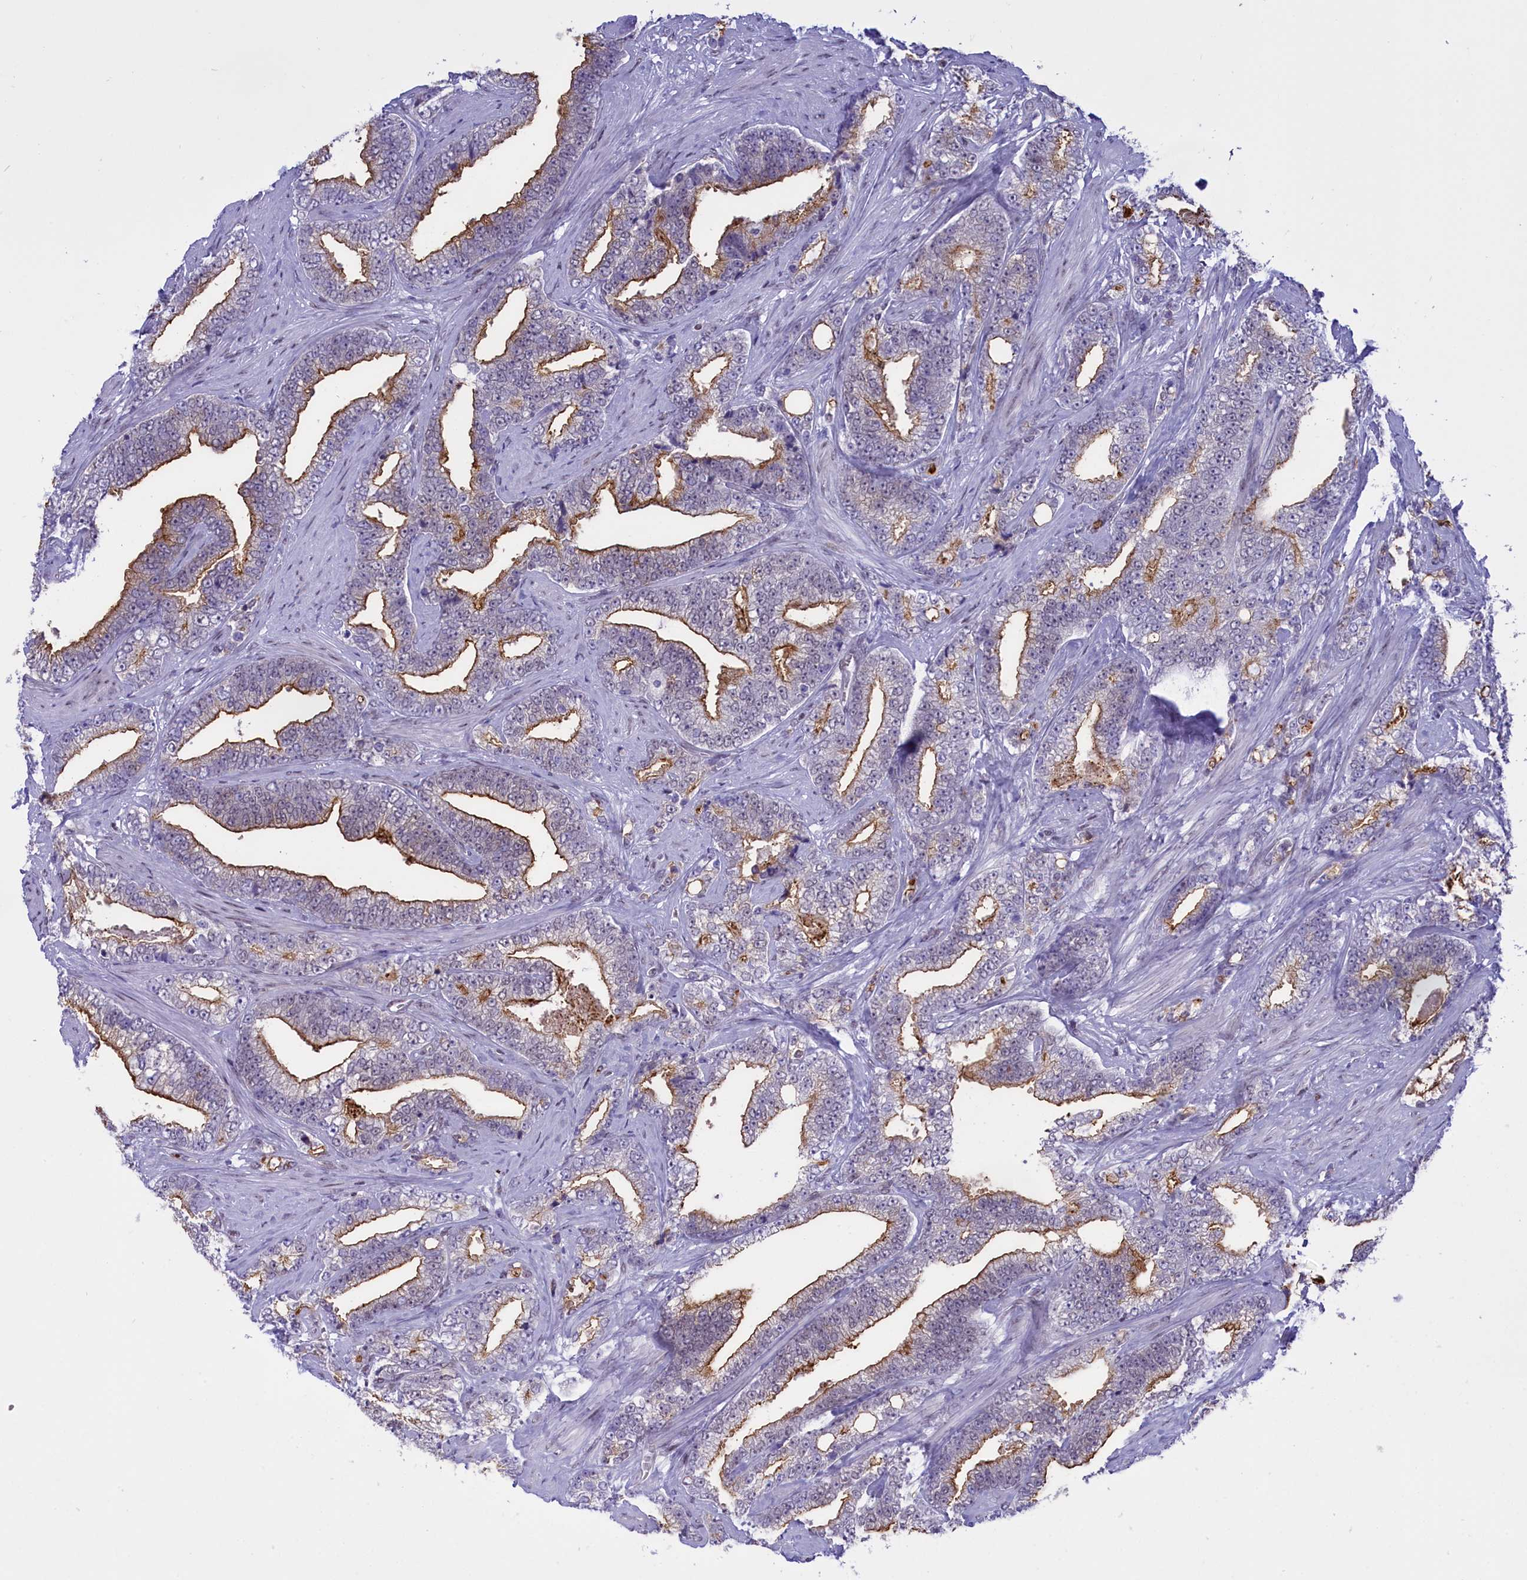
{"staining": {"intensity": "strong", "quantity": "25%-75%", "location": "cytoplasmic/membranous"}, "tissue": "prostate cancer", "cell_type": "Tumor cells", "image_type": "cancer", "snomed": [{"axis": "morphology", "description": "Adenocarcinoma, High grade"}, {"axis": "topography", "description": "Prostate and seminal vesicle, NOS"}], "caption": "Prostate cancer was stained to show a protein in brown. There is high levels of strong cytoplasmic/membranous staining in about 25%-75% of tumor cells.", "gene": "SPIRE2", "patient": {"sex": "male", "age": 67}}